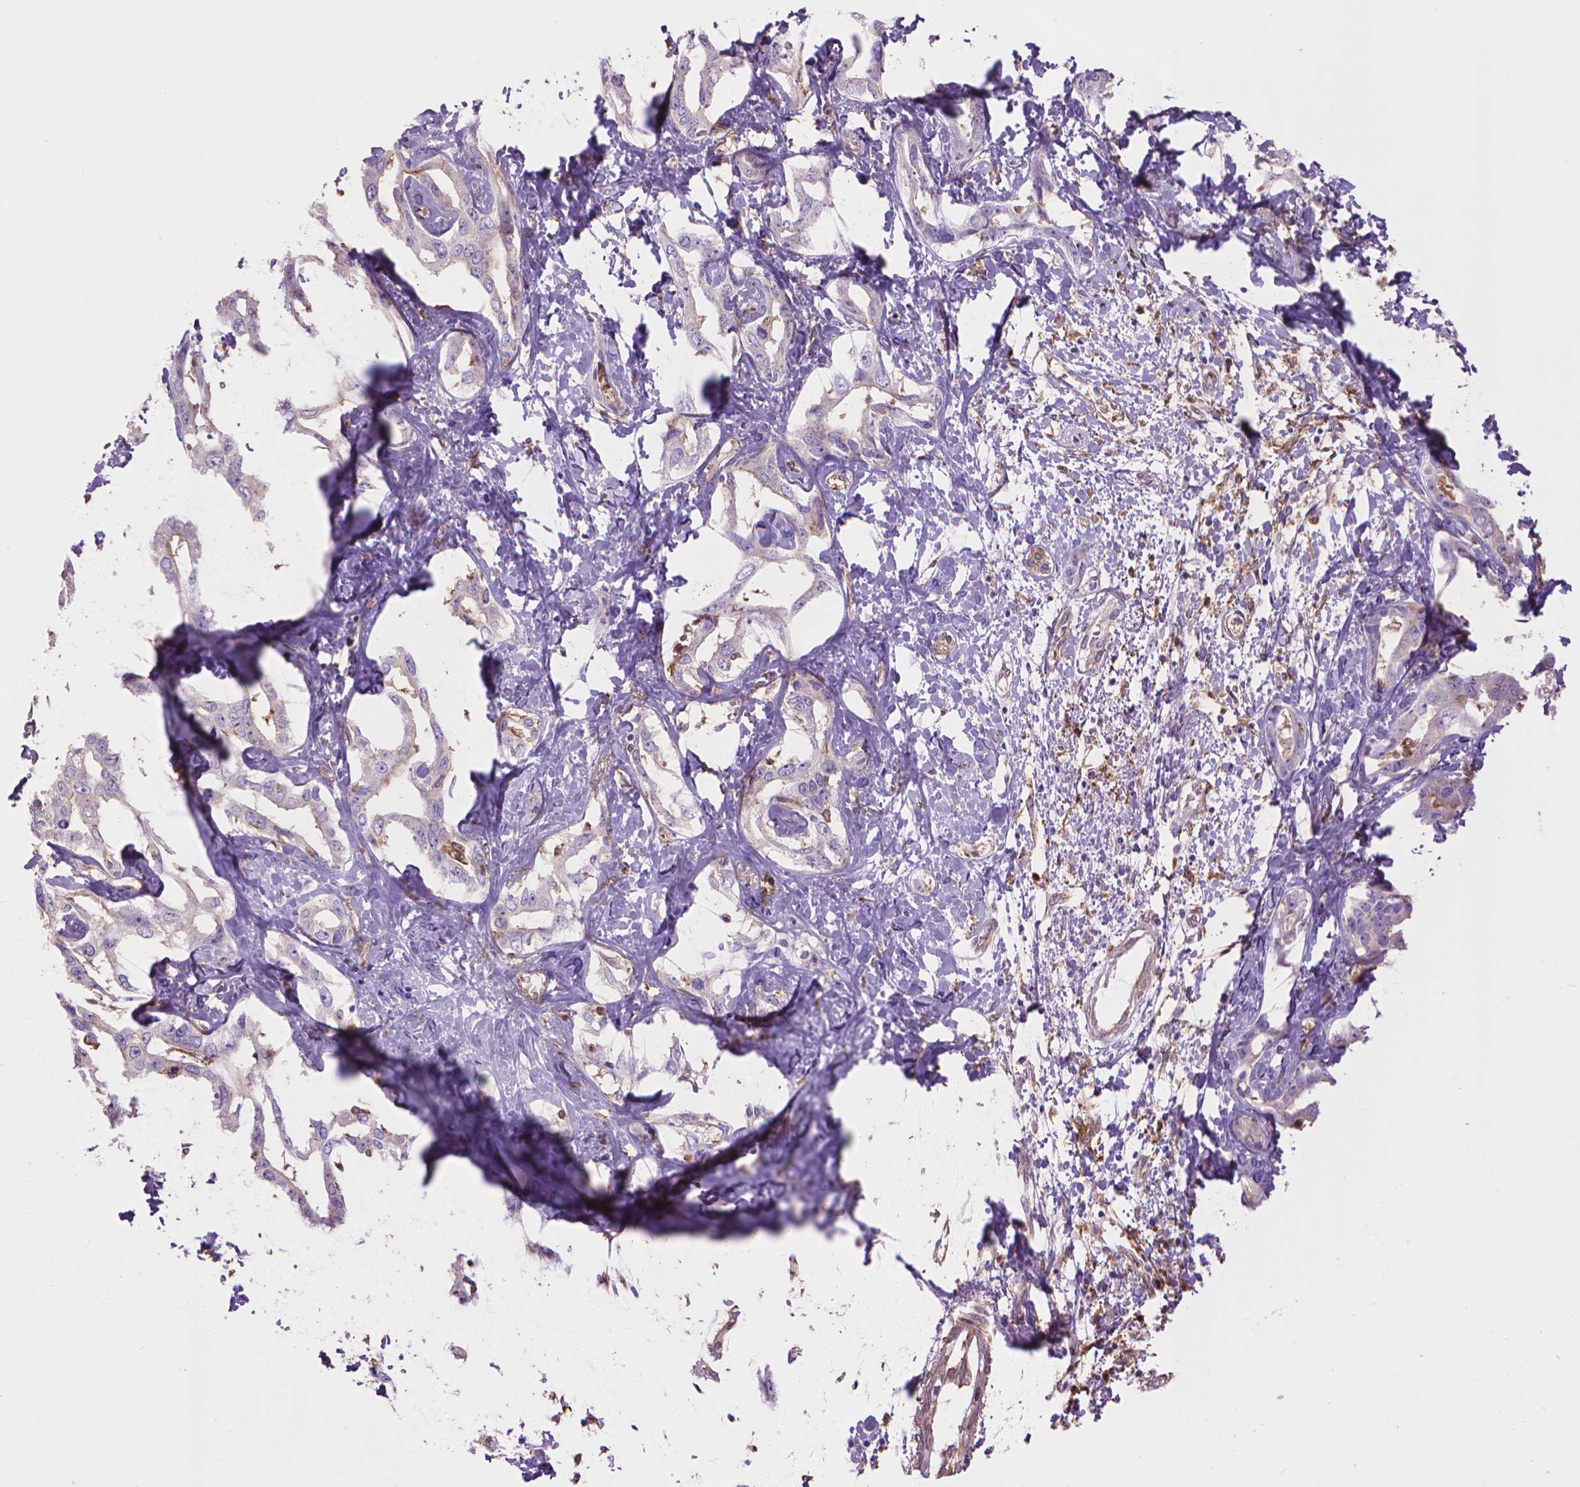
{"staining": {"intensity": "negative", "quantity": "none", "location": "none"}, "tissue": "liver cancer", "cell_type": "Tumor cells", "image_type": "cancer", "snomed": [{"axis": "morphology", "description": "Cholangiocarcinoma"}, {"axis": "topography", "description": "Liver"}], "caption": "Immunohistochemical staining of human liver cancer shows no significant positivity in tumor cells.", "gene": "CORO1B", "patient": {"sex": "male", "age": 59}}